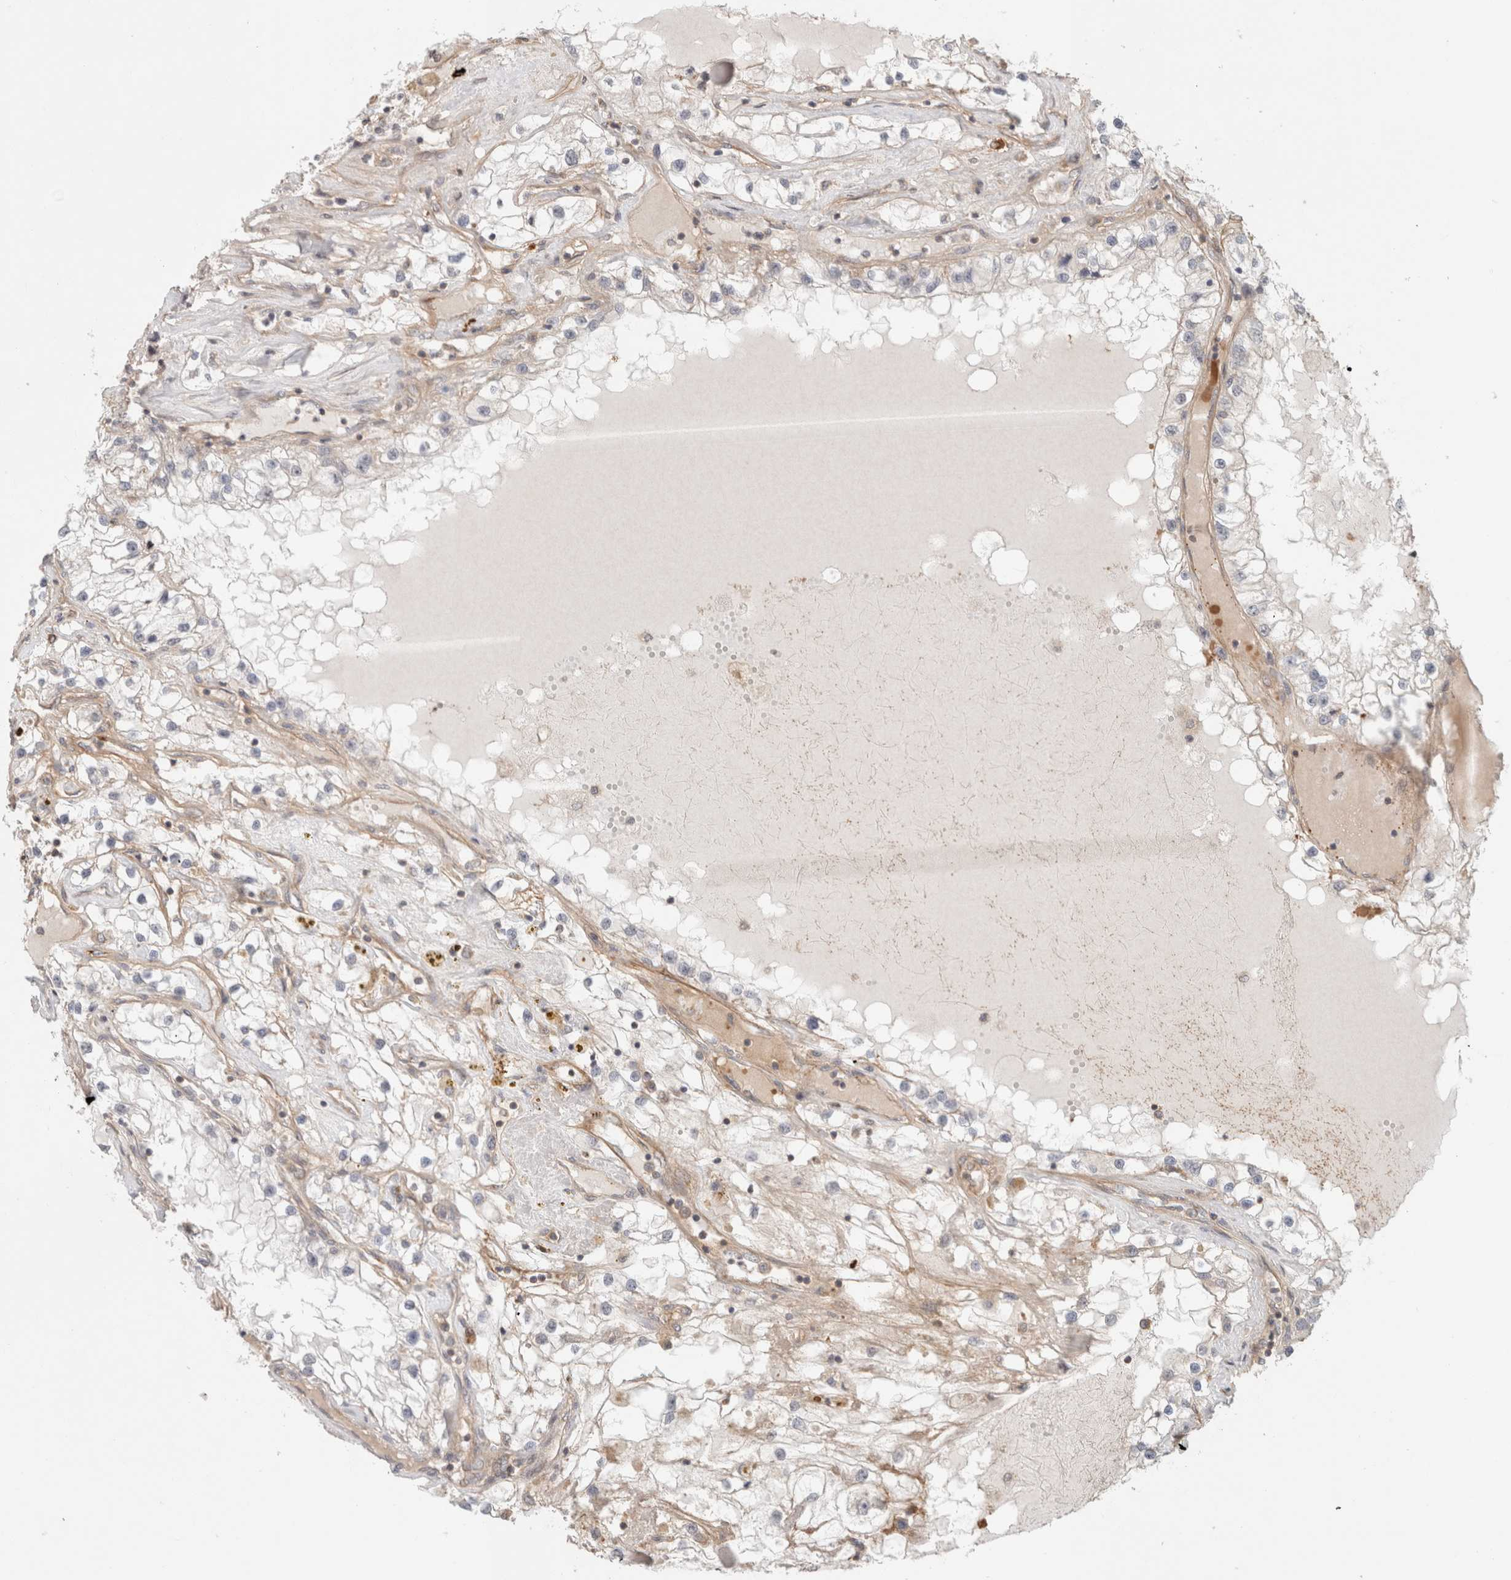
{"staining": {"intensity": "negative", "quantity": "none", "location": "none"}, "tissue": "renal cancer", "cell_type": "Tumor cells", "image_type": "cancer", "snomed": [{"axis": "morphology", "description": "Adenocarcinoma, NOS"}, {"axis": "topography", "description": "Kidney"}], "caption": "Human adenocarcinoma (renal) stained for a protein using immunohistochemistry exhibits no positivity in tumor cells.", "gene": "HSPG2", "patient": {"sex": "male", "age": 68}}